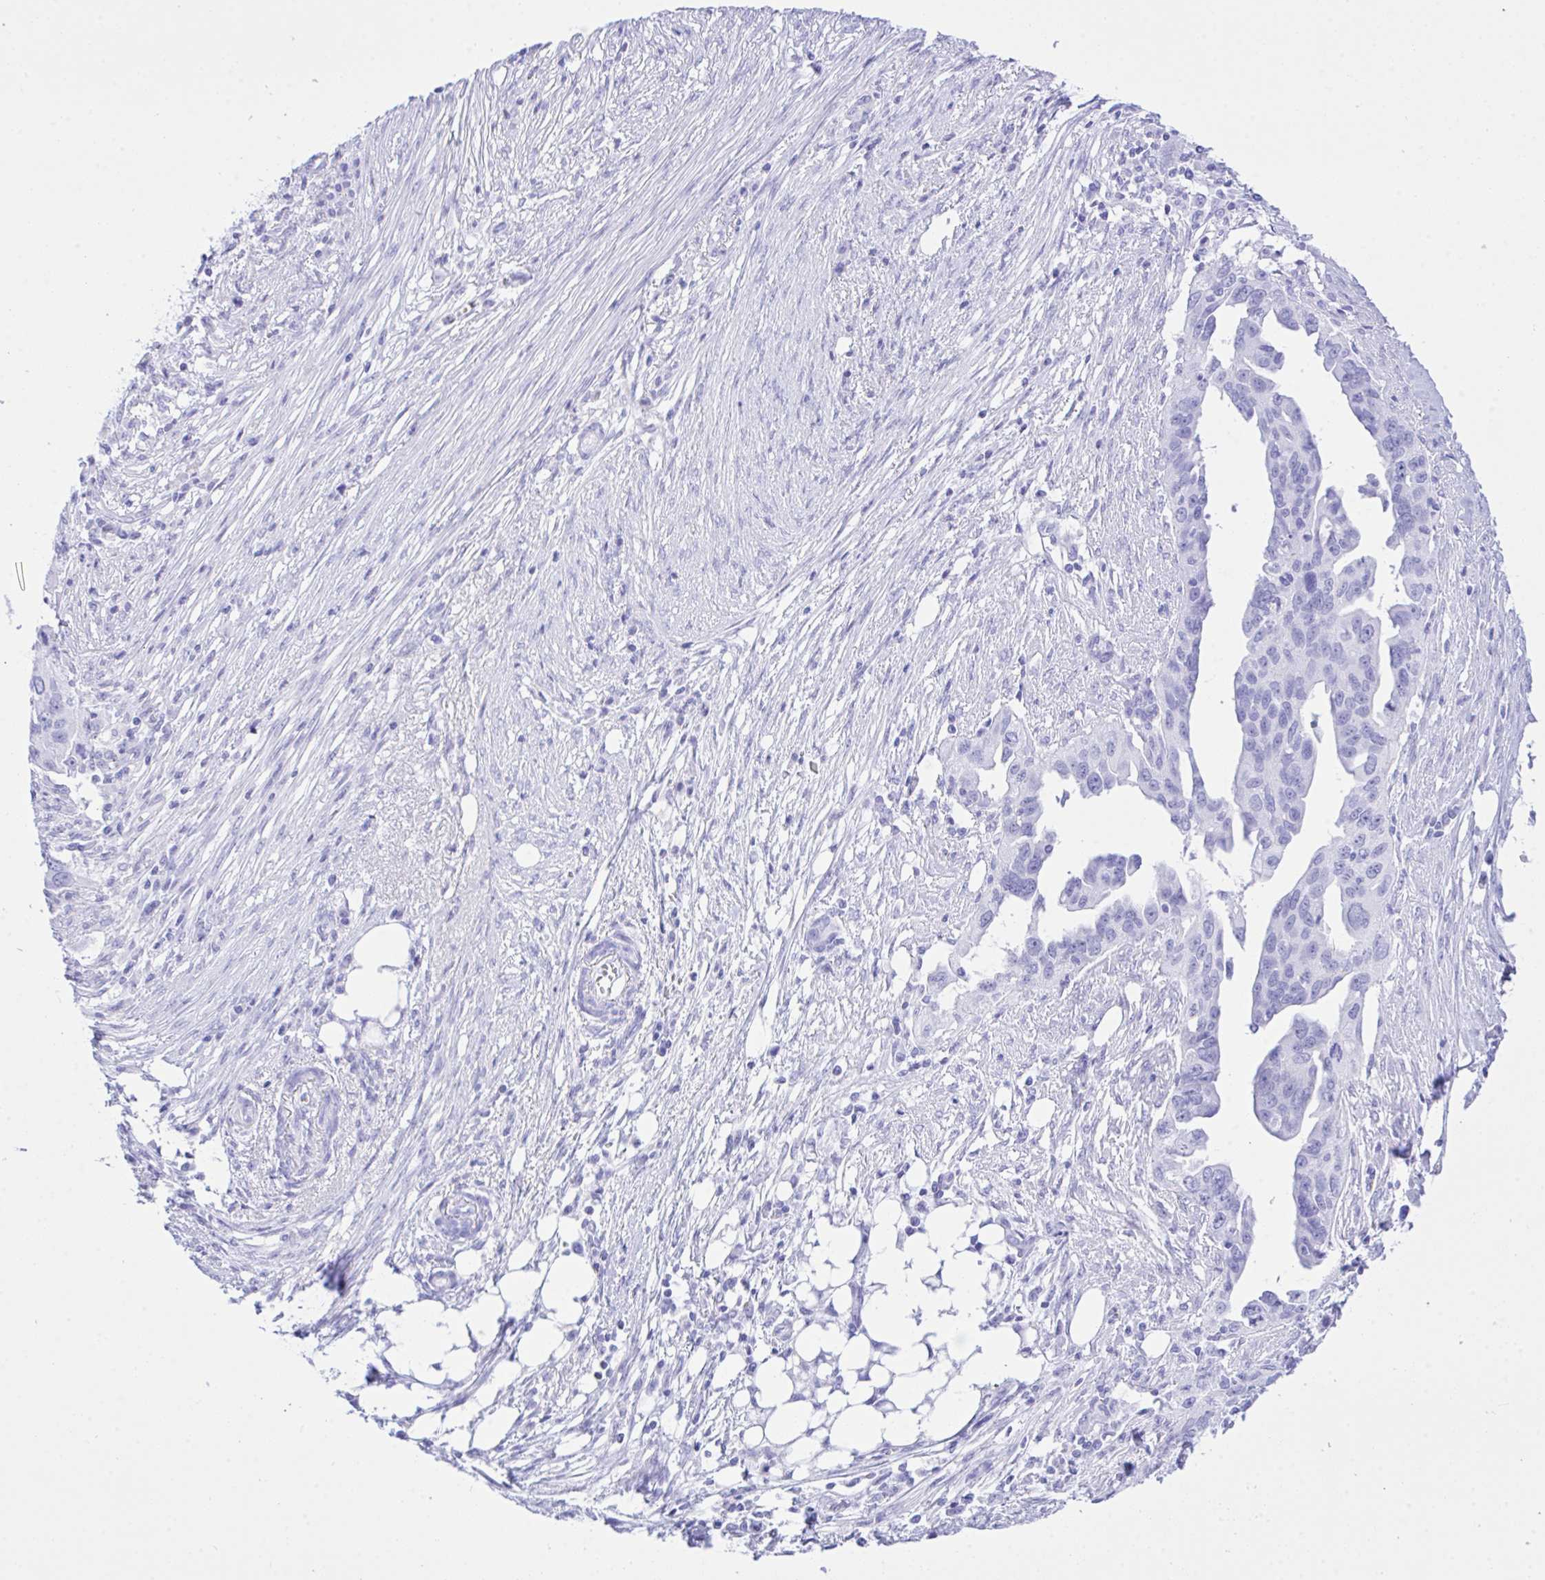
{"staining": {"intensity": "negative", "quantity": "none", "location": "none"}, "tissue": "ovarian cancer", "cell_type": "Tumor cells", "image_type": "cancer", "snomed": [{"axis": "morphology", "description": "Carcinoma, endometroid"}, {"axis": "morphology", "description": "Cystadenocarcinoma, serous, NOS"}, {"axis": "topography", "description": "Ovary"}], "caption": "This micrograph is of ovarian cancer stained with immunohistochemistry to label a protein in brown with the nuclei are counter-stained blue. There is no staining in tumor cells. (Stains: DAB (3,3'-diaminobenzidine) immunohistochemistry with hematoxylin counter stain, Microscopy: brightfield microscopy at high magnification).", "gene": "SELENOV", "patient": {"sex": "female", "age": 45}}